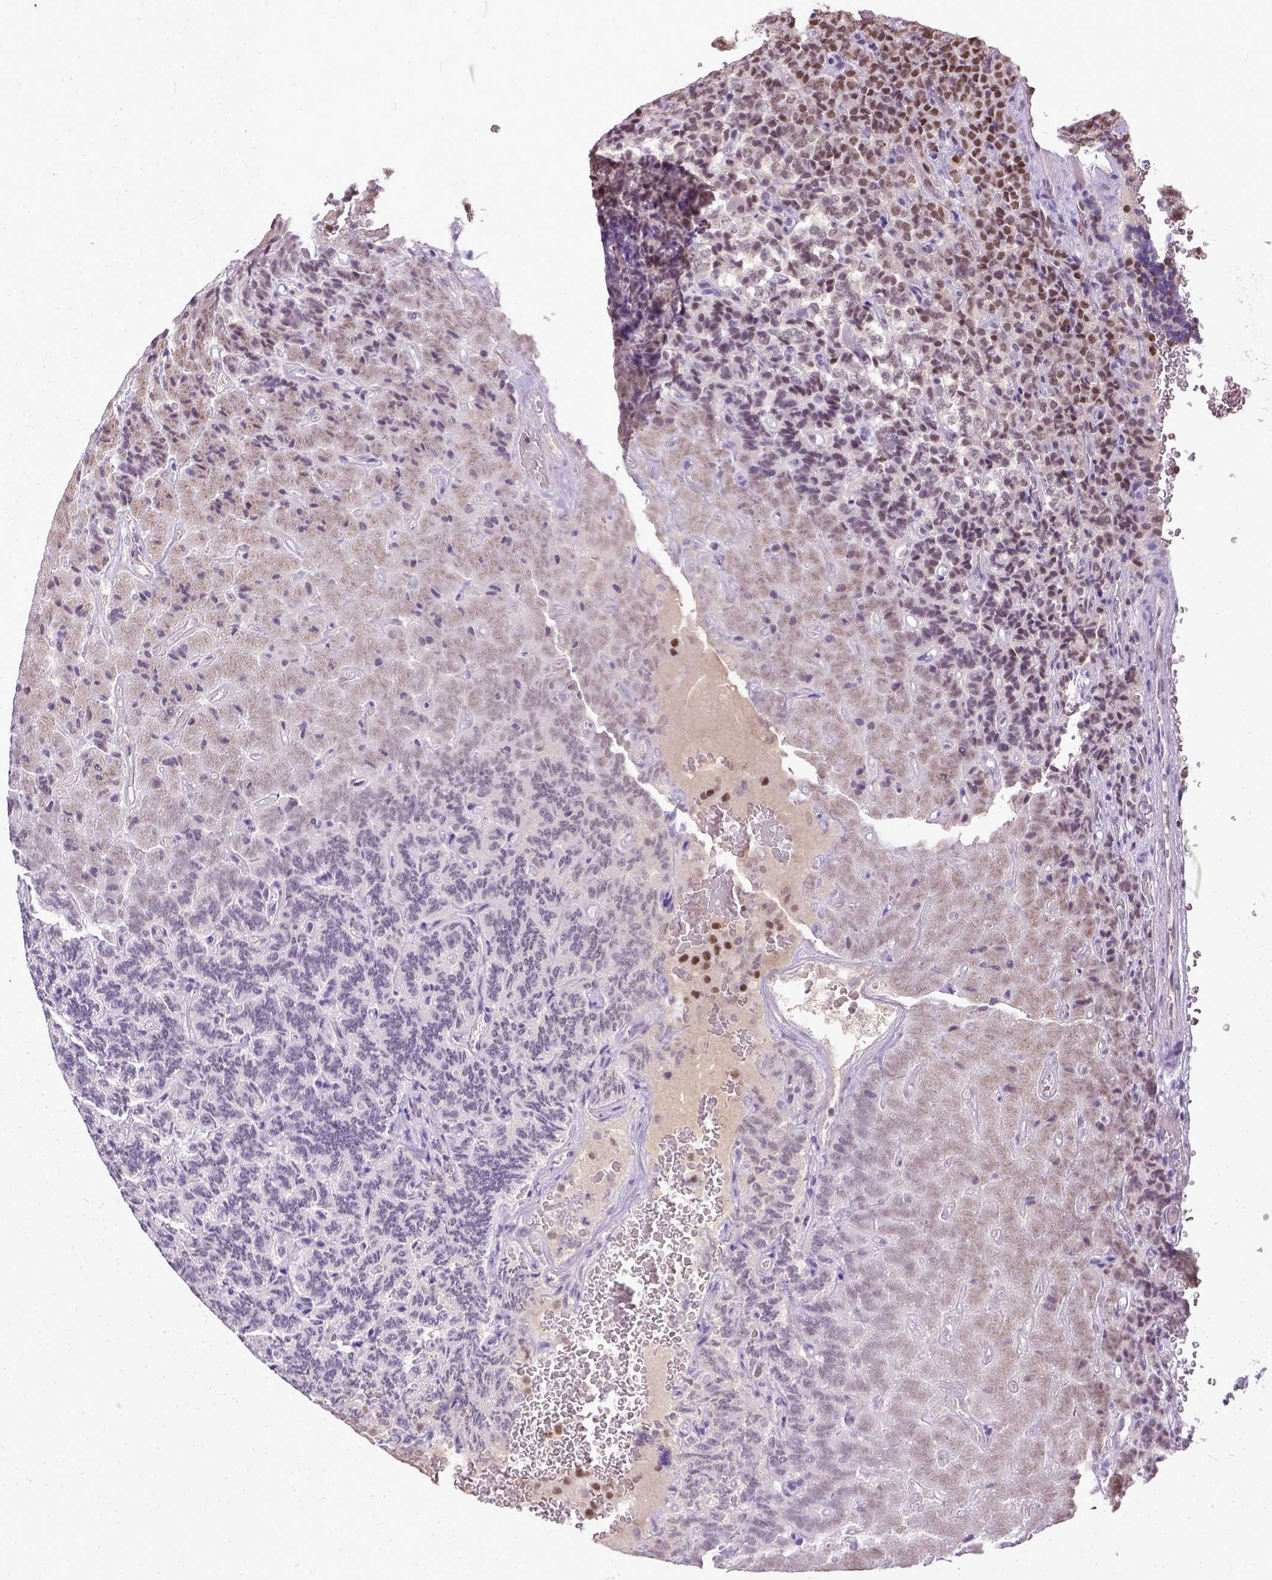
{"staining": {"intensity": "moderate", "quantity": ">75%", "location": "nuclear"}, "tissue": "carcinoid", "cell_type": "Tumor cells", "image_type": "cancer", "snomed": [{"axis": "morphology", "description": "Carcinoid, malignant, NOS"}, {"axis": "topography", "description": "Pancreas"}], "caption": "DAB (3,3'-diaminobenzidine) immunohistochemical staining of human carcinoid (malignant) demonstrates moderate nuclear protein staining in approximately >75% of tumor cells. (DAB = brown stain, brightfield microscopy at high magnification).", "gene": "ERCC1", "patient": {"sex": "male", "age": 36}}